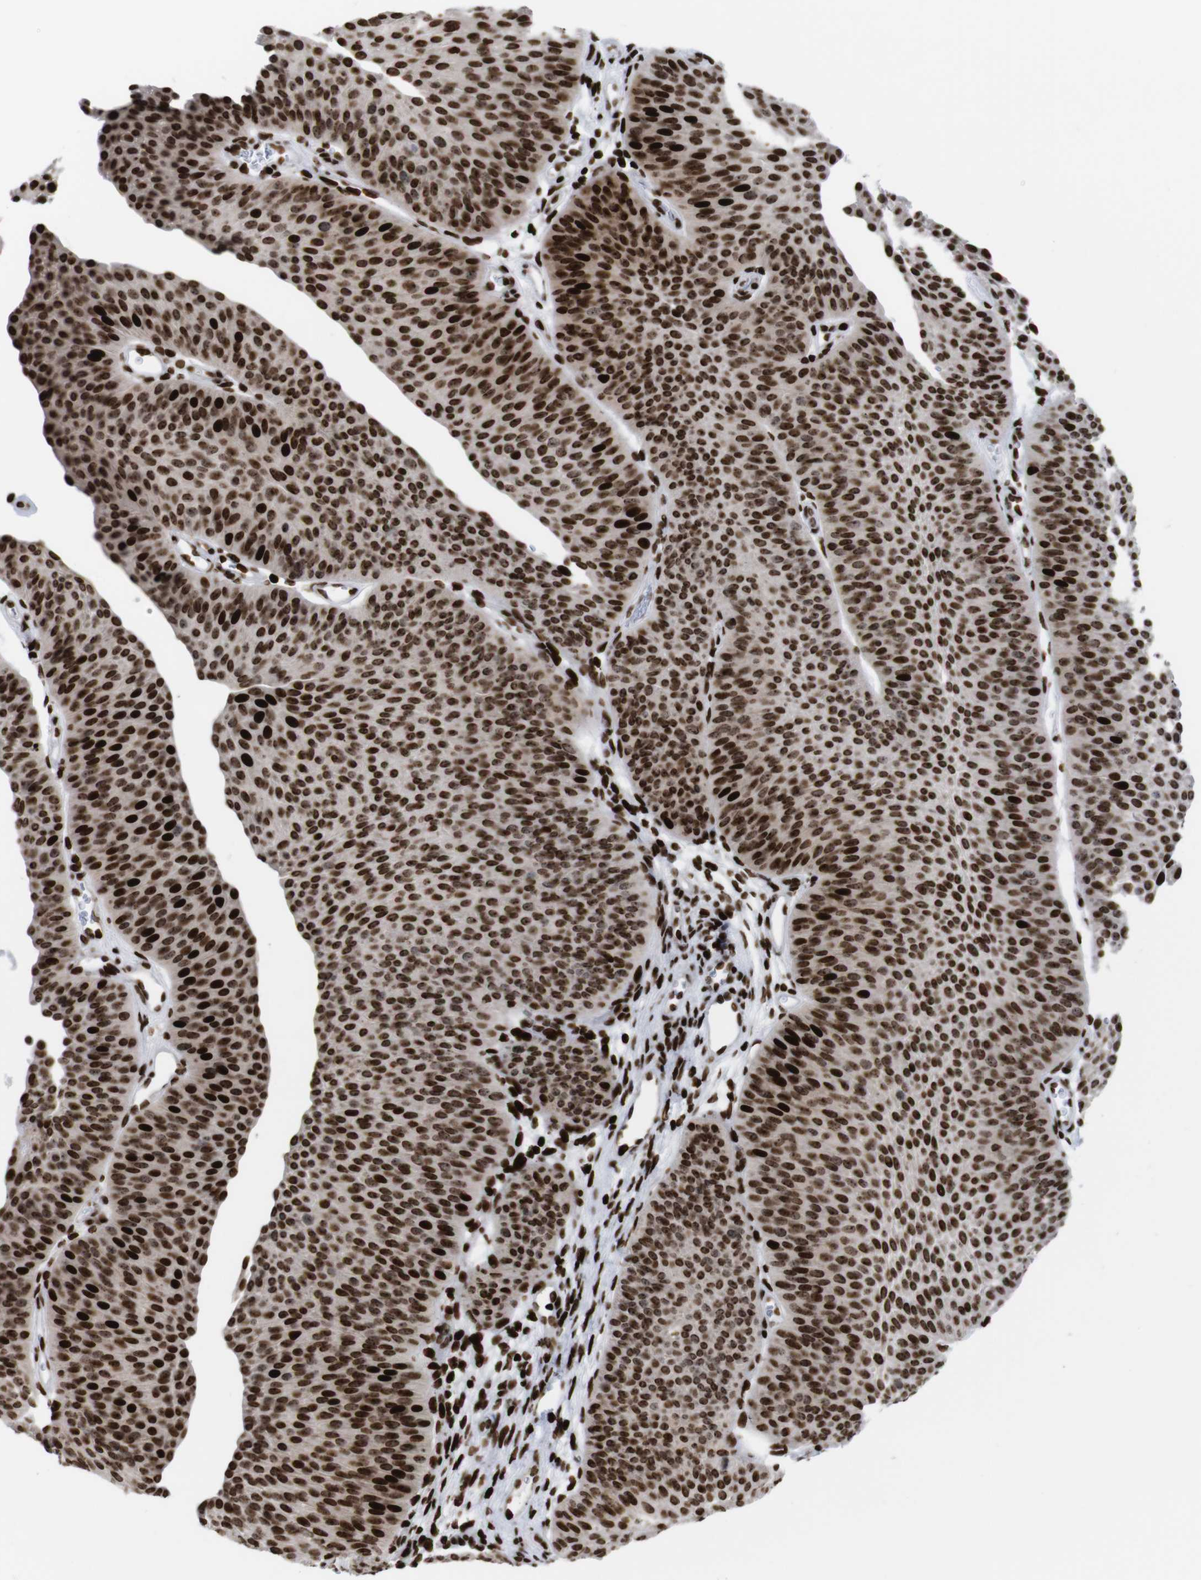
{"staining": {"intensity": "strong", "quantity": ">75%", "location": "nuclear"}, "tissue": "urothelial cancer", "cell_type": "Tumor cells", "image_type": "cancer", "snomed": [{"axis": "morphology", "description": "Urothelial carcinoma, Low grade"}, {"axis": "topography", "description": "Urinary bladder"}], "caption": "There is high levels of strong nuclear positivity in tumor cells of urothelial carcinoma (low-grade), as demonstrated by immunohistochemical staining (brown color).", "gene": "H1-4", "patient": {"sex": "female", "age": 60}}